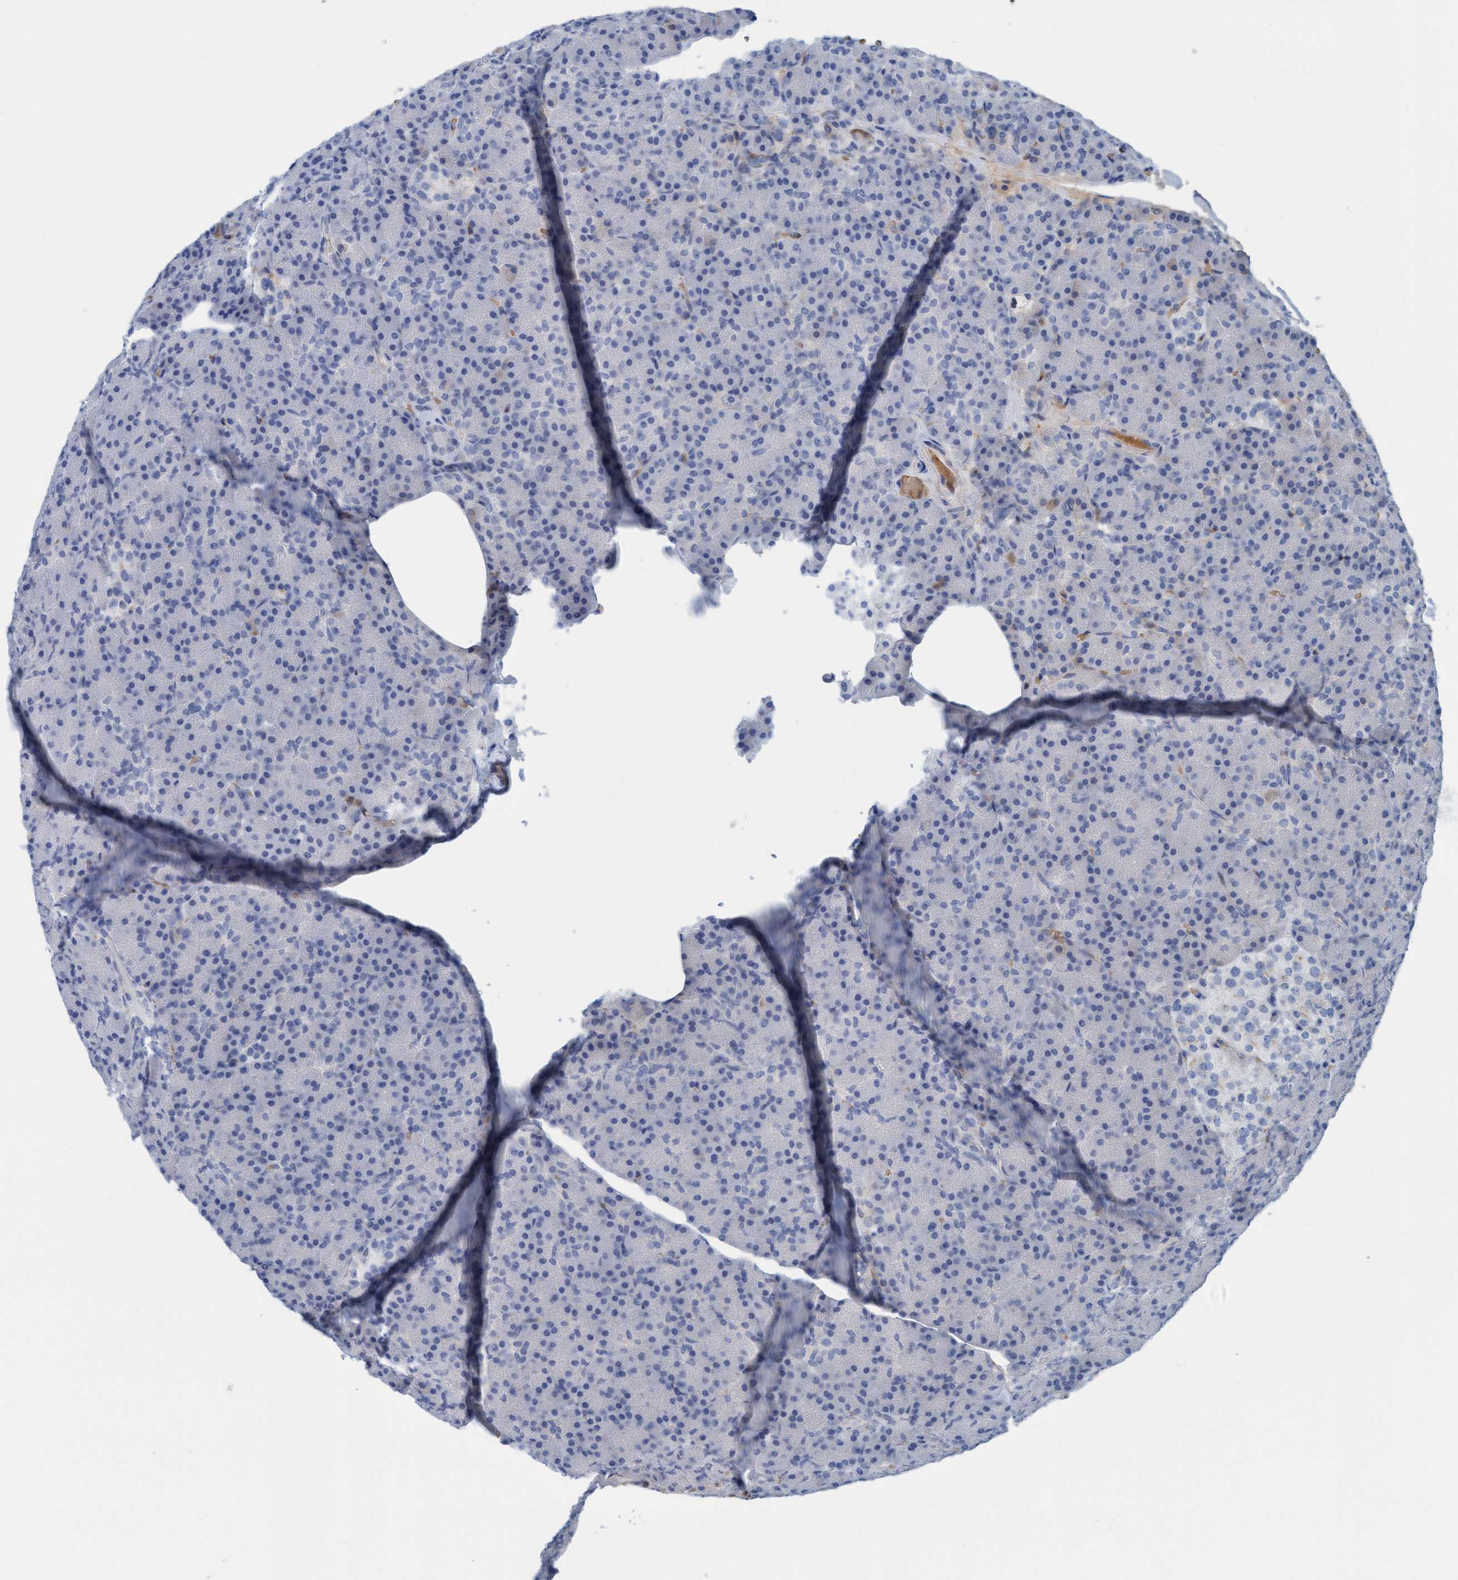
{"staining": {"intensity": "moderate", "quantity": "<25%", "location": "cytoplasmic/membranous"}, "tissue": "pancreas", "cell_type": "Exocrine glandular cells", "image_type": "normal", "snomed": [{"axis": "morphology", "description": "Normal tissue, NOS"}, {"axis": "topography", "description": "Pancreas"}], "caption": "Pancreas stained with immunohistochemistry (IHC) shows moderate cytoplasmic/membranous positivity in approximately <25% of exocrine glandular cells. (IHC, brightfield microscopy, high magnification).", "gene": "P2RX5", "patient": {"sex": "female", "age": 43}}